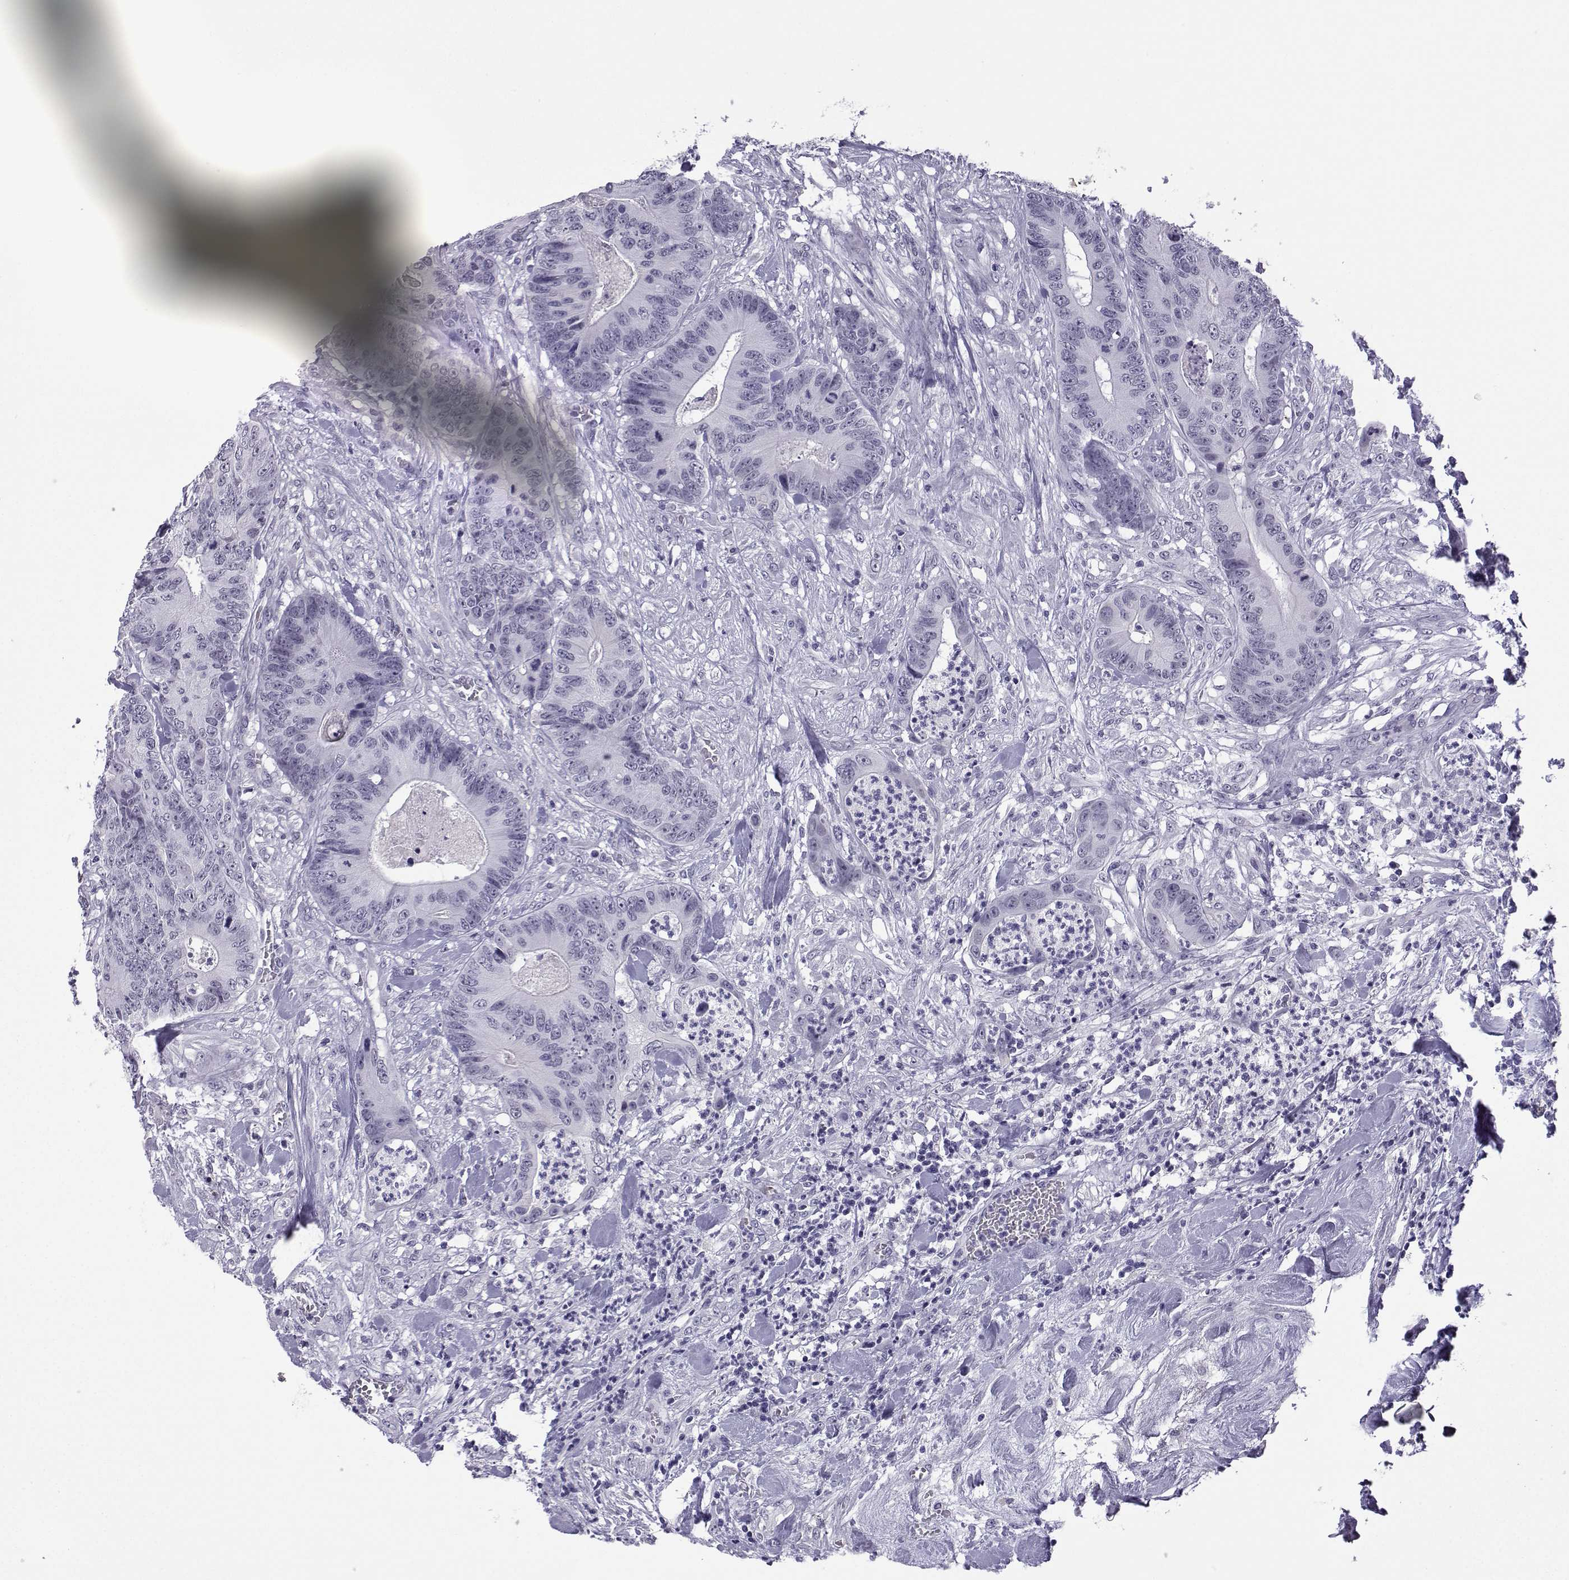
{"staining": {"intensity": "negative", "quantity": "none", "location": "none"}, "tissue": "colorectal cancer", "cell_type": "Tumor cells", "image_type": "cancer", "snomed": [{"axis": "morphology", "description": "Adenocarcinoma, NOS"}, {"axis": "topography", "description": "Colon"}], "caption": "DAB (3,3'-diaminobenzidine) immunohistochemical staining of human colorectal adenocarcinoma exhibits no significant staining in tumor cells.", "gene": "MRGBP", "patient": {"sex": "male", "age": 84}}